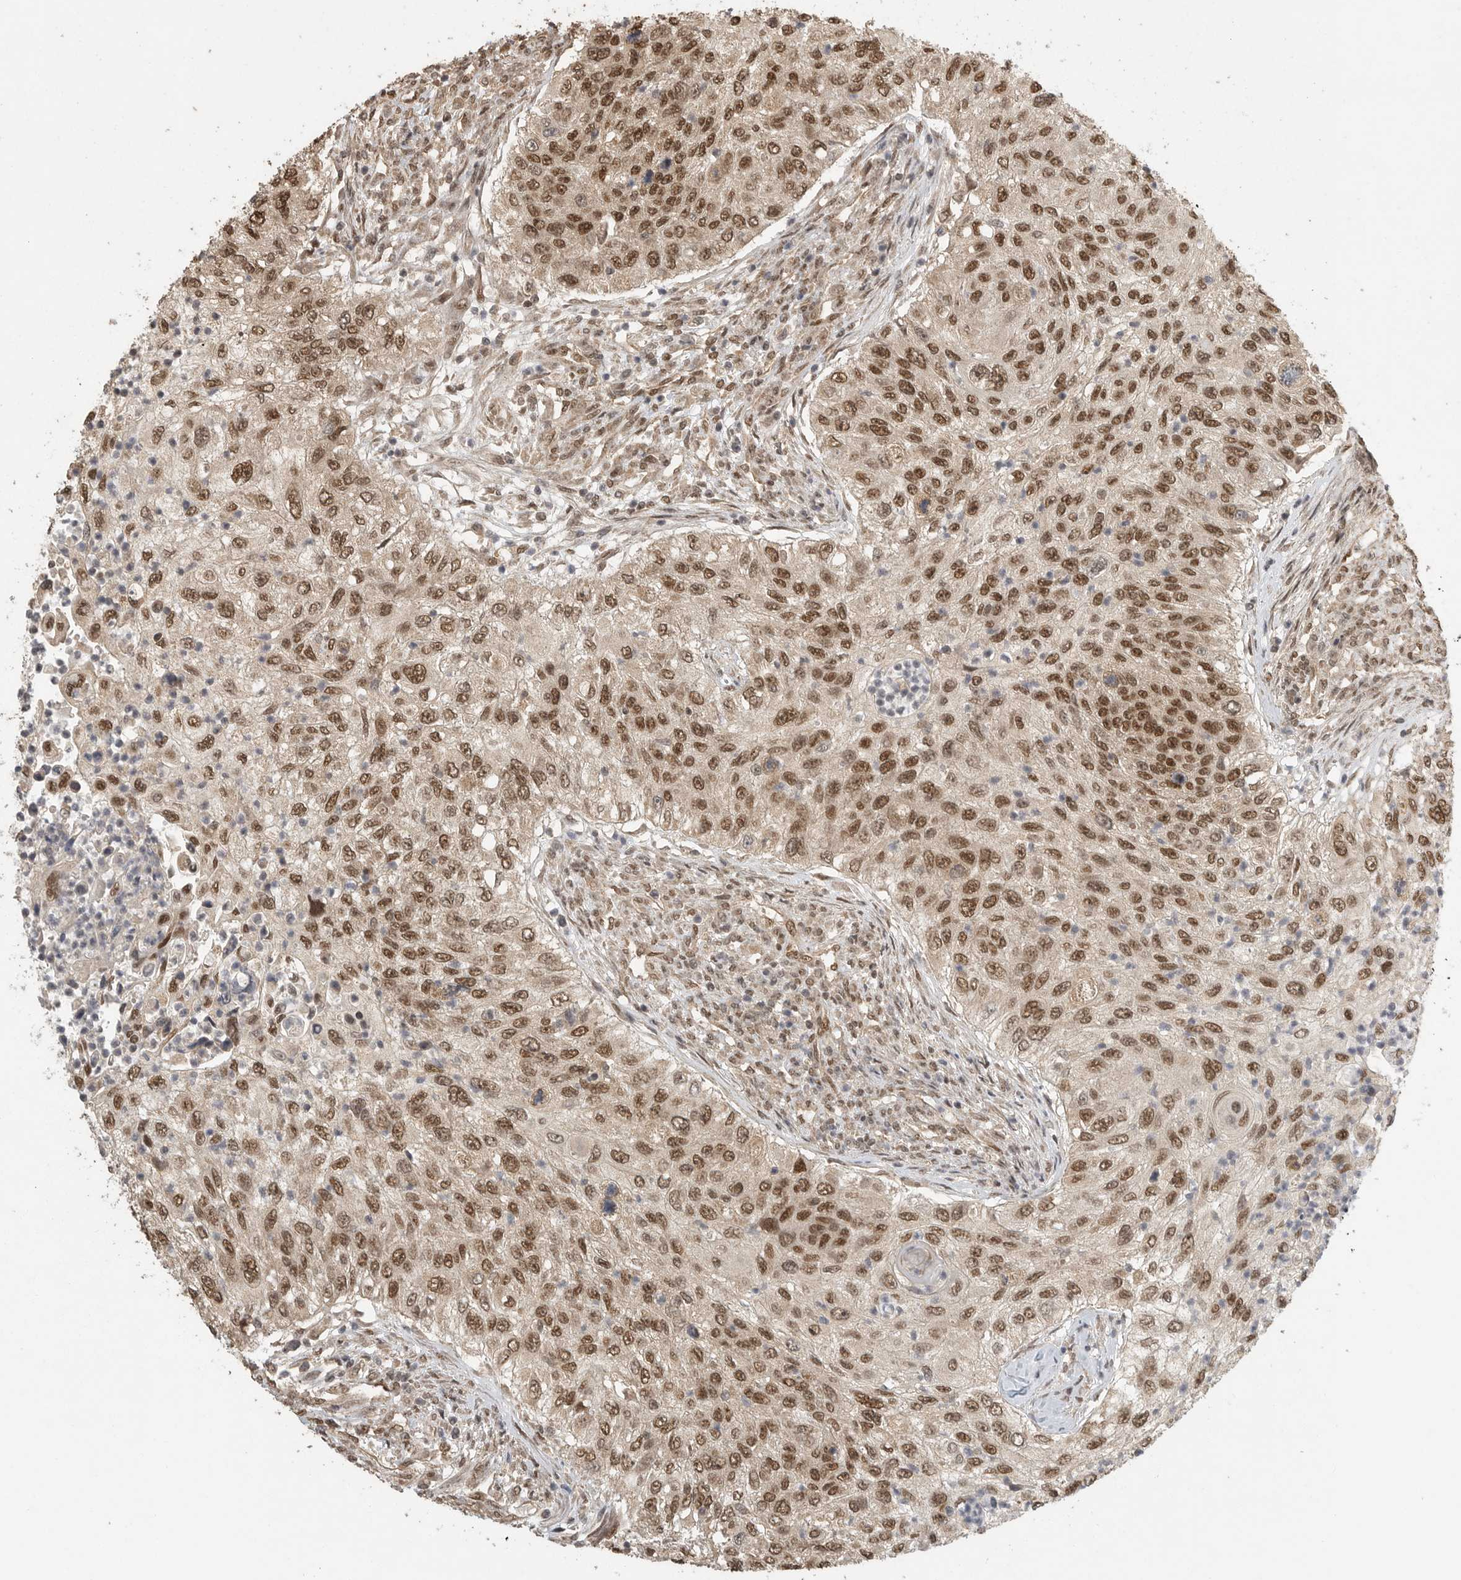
{"staining": {"intensity": "strong", "quantity": ">75%", "location": "cytoplasmic/membranous,nuclear"}, "tissue": "urothelial cancer", "cell_type": "Tumor cells", "image_type": "cancer", "snomed": [{"axis": "morphology", "description": "Urothelial carcinoma, High grade"}, {"axis": "topography", "description": "Urinary bladder"}], "caption": "High-power microscopy captured an immunohistochemistry photomicrograph of urothelial cancer, revealing strong cytoplasmic/membranous and nuclear expression in approximately >75% of tumor cells.", "gene": "DFFA", "patient": {"sex": "female", "age": 60}}